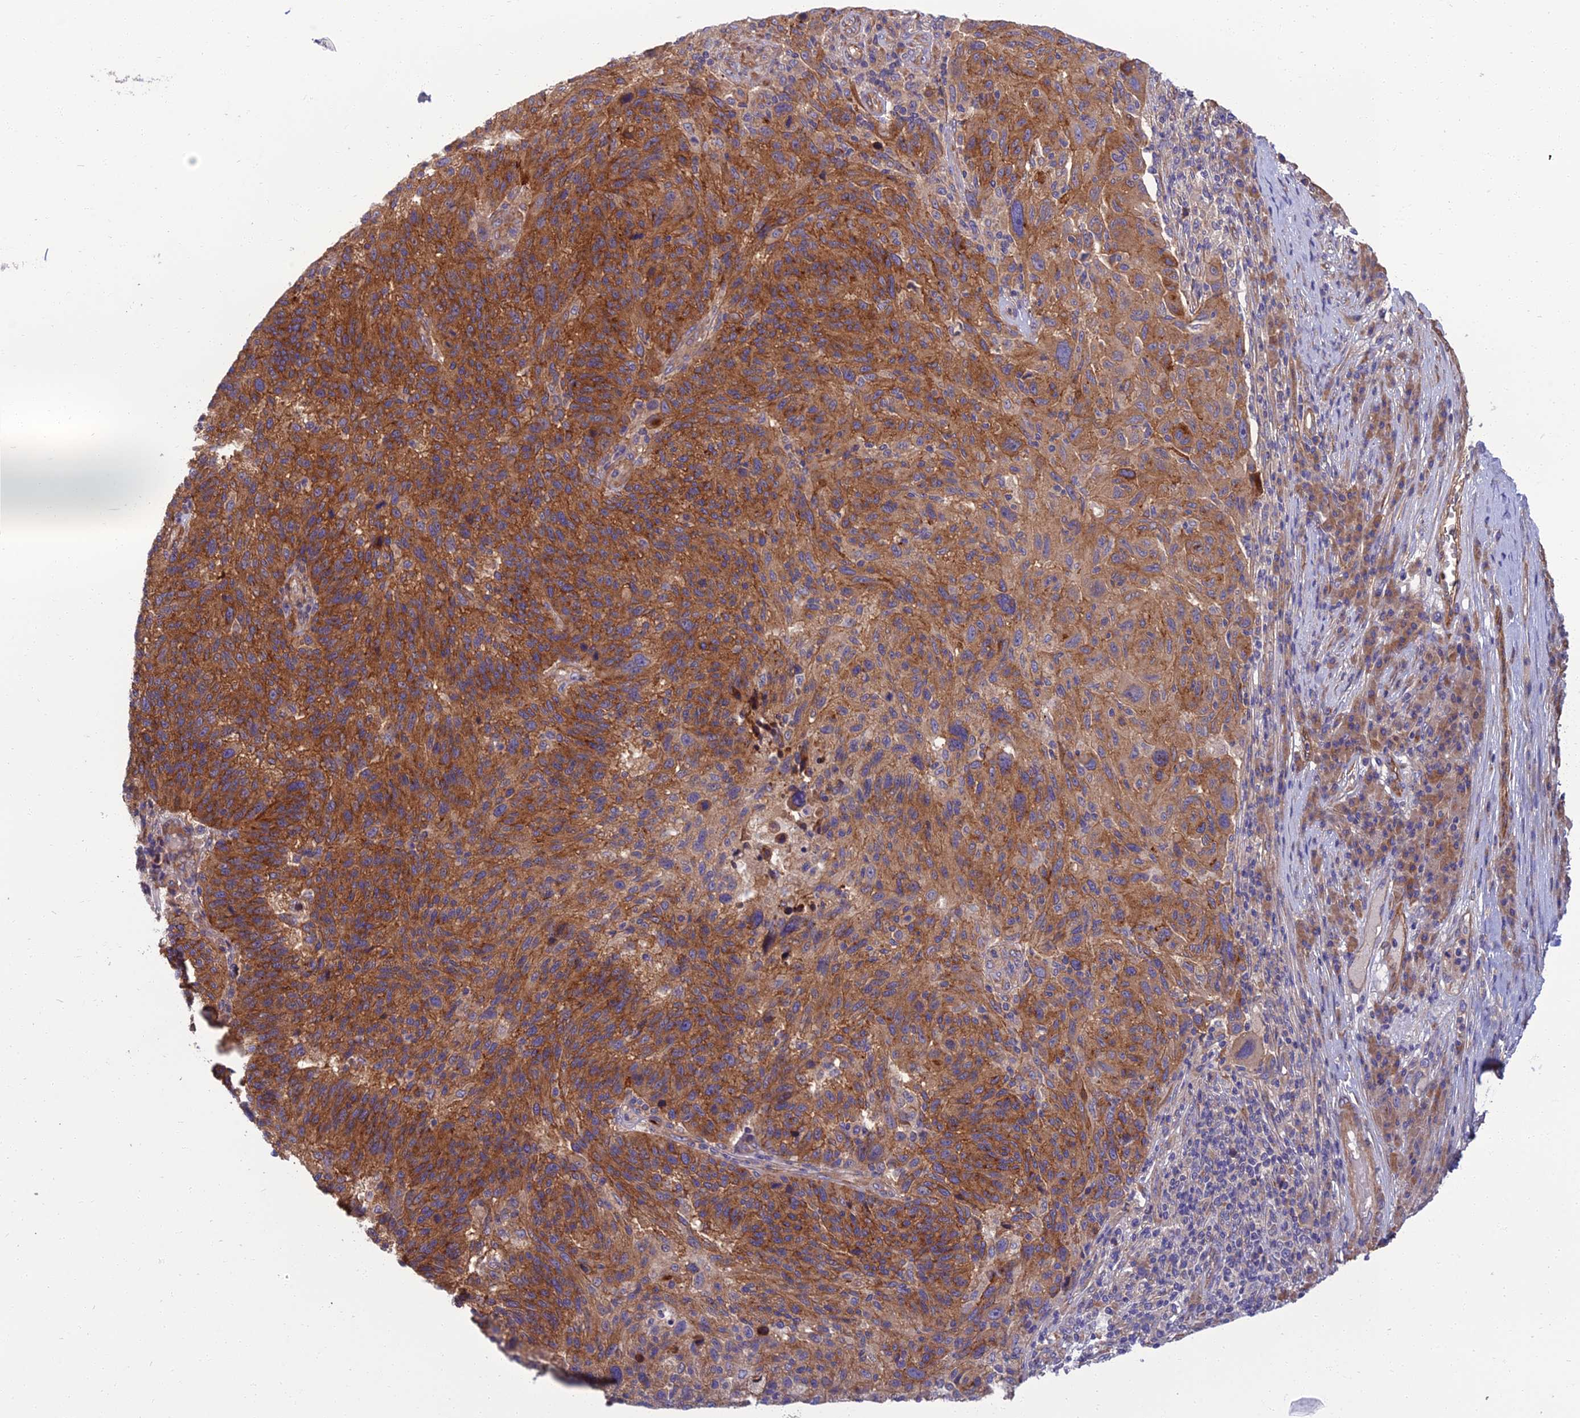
{"staining": {"intensity": "moderate", "quantity": ">75%", "location": "cytoplasmic/membranous"}, "tissue": "melanoma", "cell_type": "Tumor cells", "image_type": "cancer", "snomed": [{"axis": "morphology", "description": "Malignant melanoma, NOS"}, {"axis": "topography", "description": "Skin"}], "caption": "A photomicrograph of human malignant melanoma stained for a protein exhibits moderate cytoplasmic/membranous brown staining in tumor cells.", "gene": "WDR24", "patient": {"sex": "male", "age": 53}}